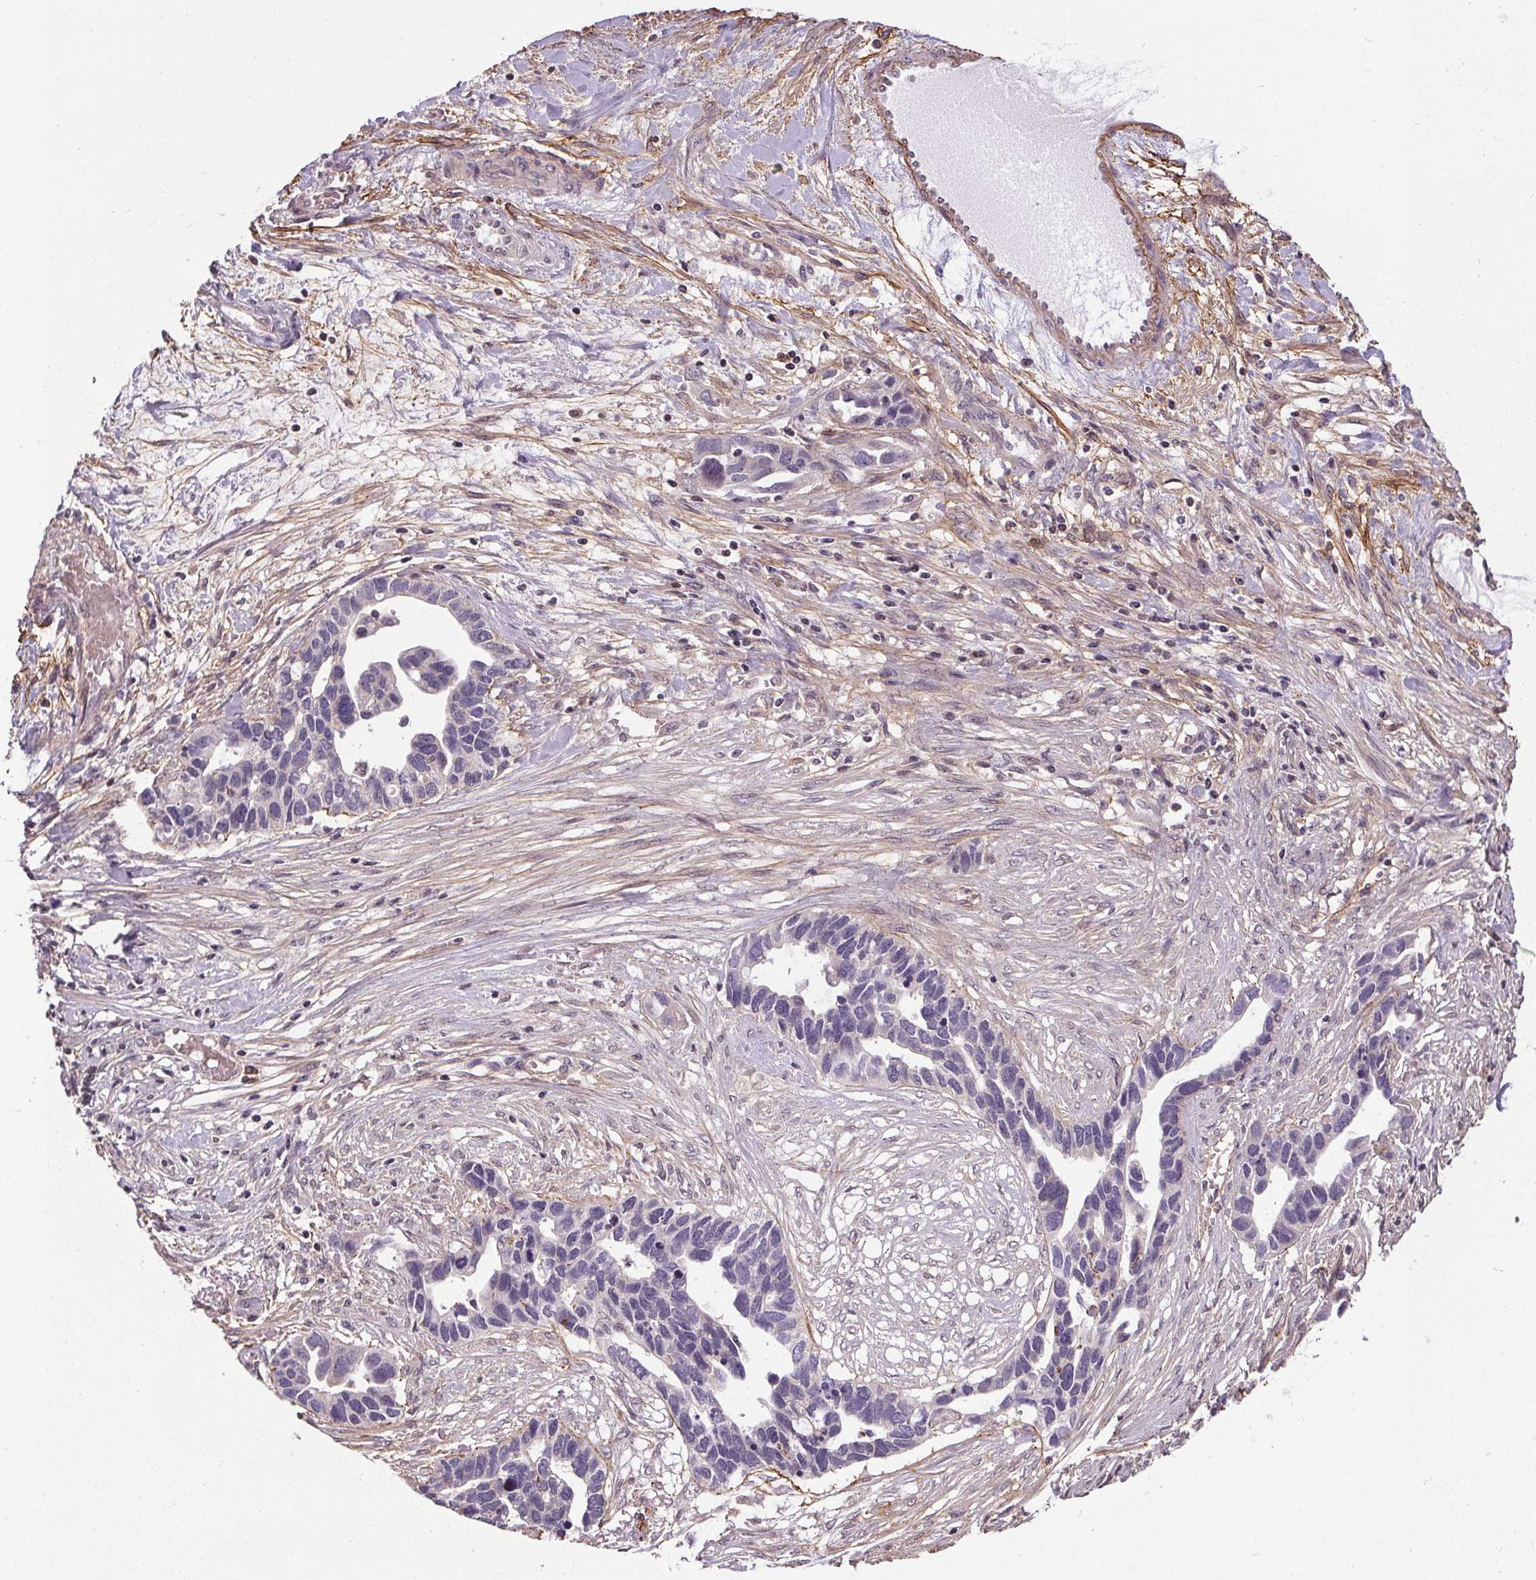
{"staining": {"intensity": "negative", "quantity": "none", "location": "none"}, "tissue": "ovarian cancer", "cell_type": "Tumor cells", "image_type": "cancer", "snomed": [{"axis": "morphology", "description": "Cystadenocarcinoma, serous, NOS"}, {"axis": "topography", "description": "Ovary"}], "caption": "A histopathology image of ovarian serous cystadenocarcinoma stained for a protein exhibits no brown staining in tumor cells.", "gene": "KIAA0232", "patient": {"sex": "female", "age": 54}}